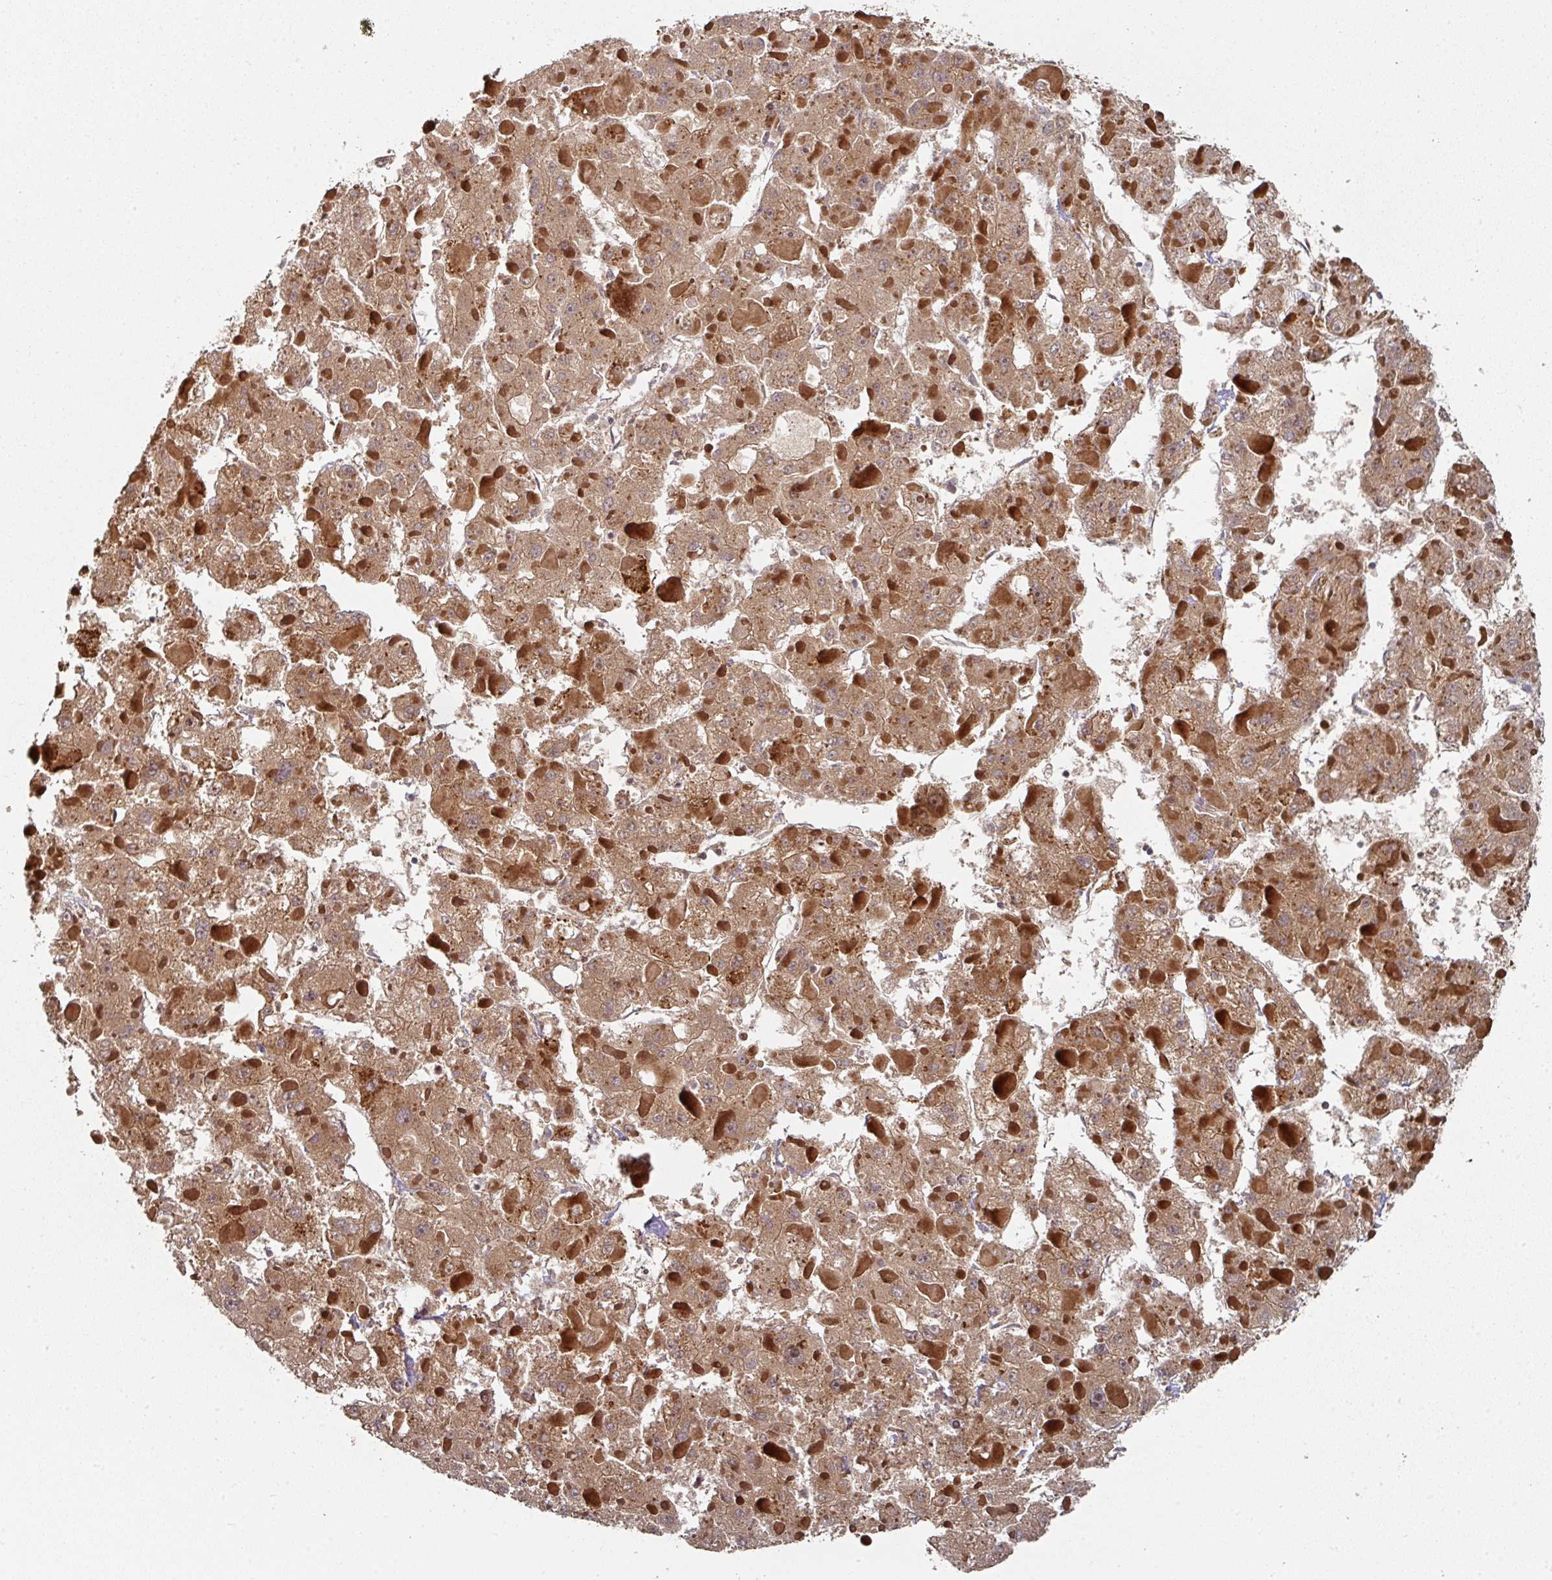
{"staining": {"intensity": "moderate", "quantity": ">75%", "location": "cytoplasmic/membranous"}, "tissue": "liver cancer", "cell_type": "Tumor cells", "image_type": "cancer", "snomed": [{"axis": "morphology", "description": "Carcinoma, Hepatocellular, NOS"}, {"axis": "topography", "description": "Liver"}], "caption": "This micrograph demonstrates hepatocellular carcinoma (liver) stained with immunohistochemistry to label a protein in brown. The cytoplasmic/membranous of tumor cells show moderate positivity for the protein. Nuclei are counter-stained blue.", "gene": "DNAJC7", "patient": {"sex": "female", "age": 73}}